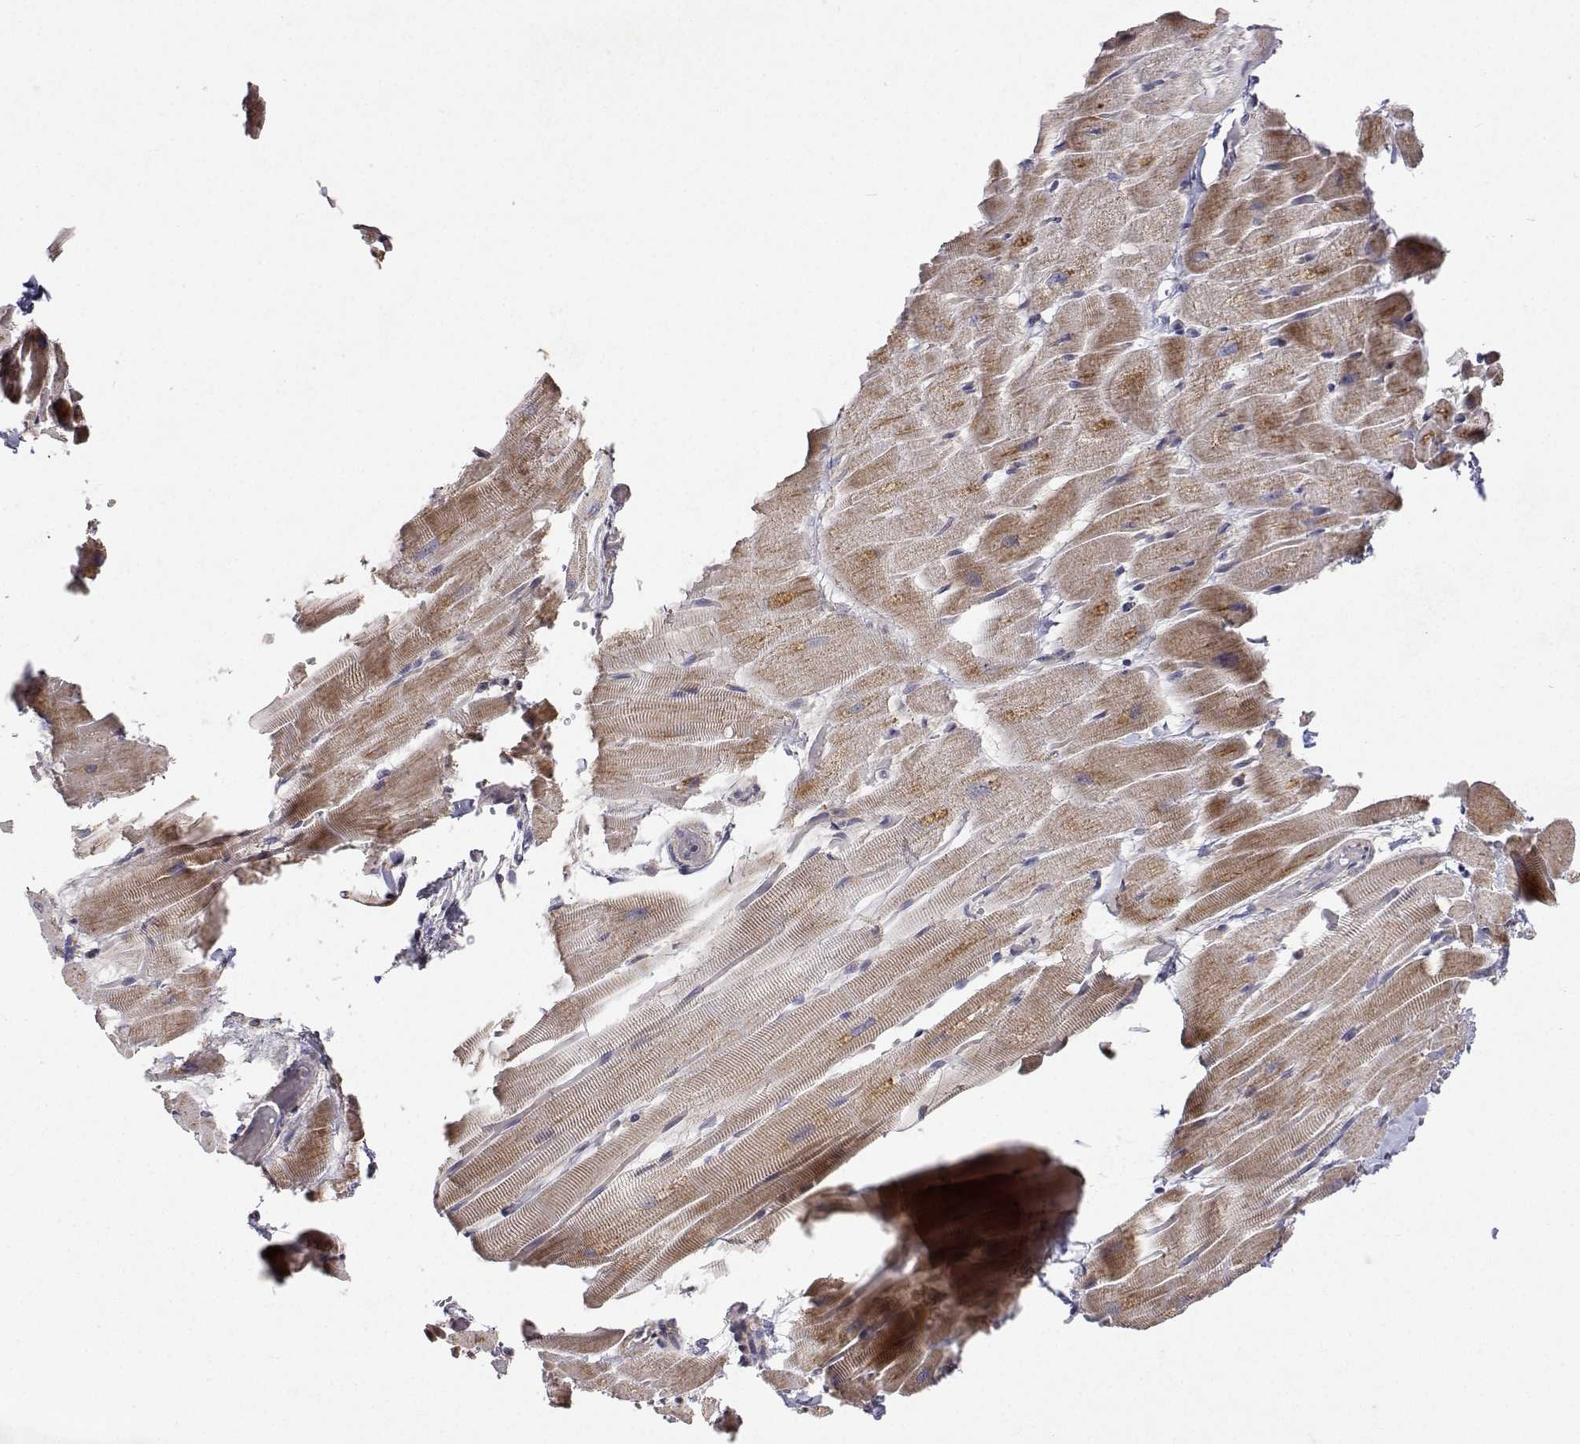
{"staining": {"intensity": "moderate", "quantity": "25%-75%", "location": "cytoplasmic/membranous"}, "tissue": "heart muscle", "cell_type": "Cardiomyocytes", "image_type": "normal", "snomed": [{"axis": "morphology", "description": "Normal tissue, NOS"}, {"axis": "topography", "description": "Heart"}], "caption": "Brown immunohistochemical staining in normal human heart muscle exhibits moderate cytoplasmic/membranous expression in about 25%-75% of cardiomyocytes. Nuclei are stained in blue.", "gene": "MRPL3", "patient": {"sex": "male", "age": 37}}